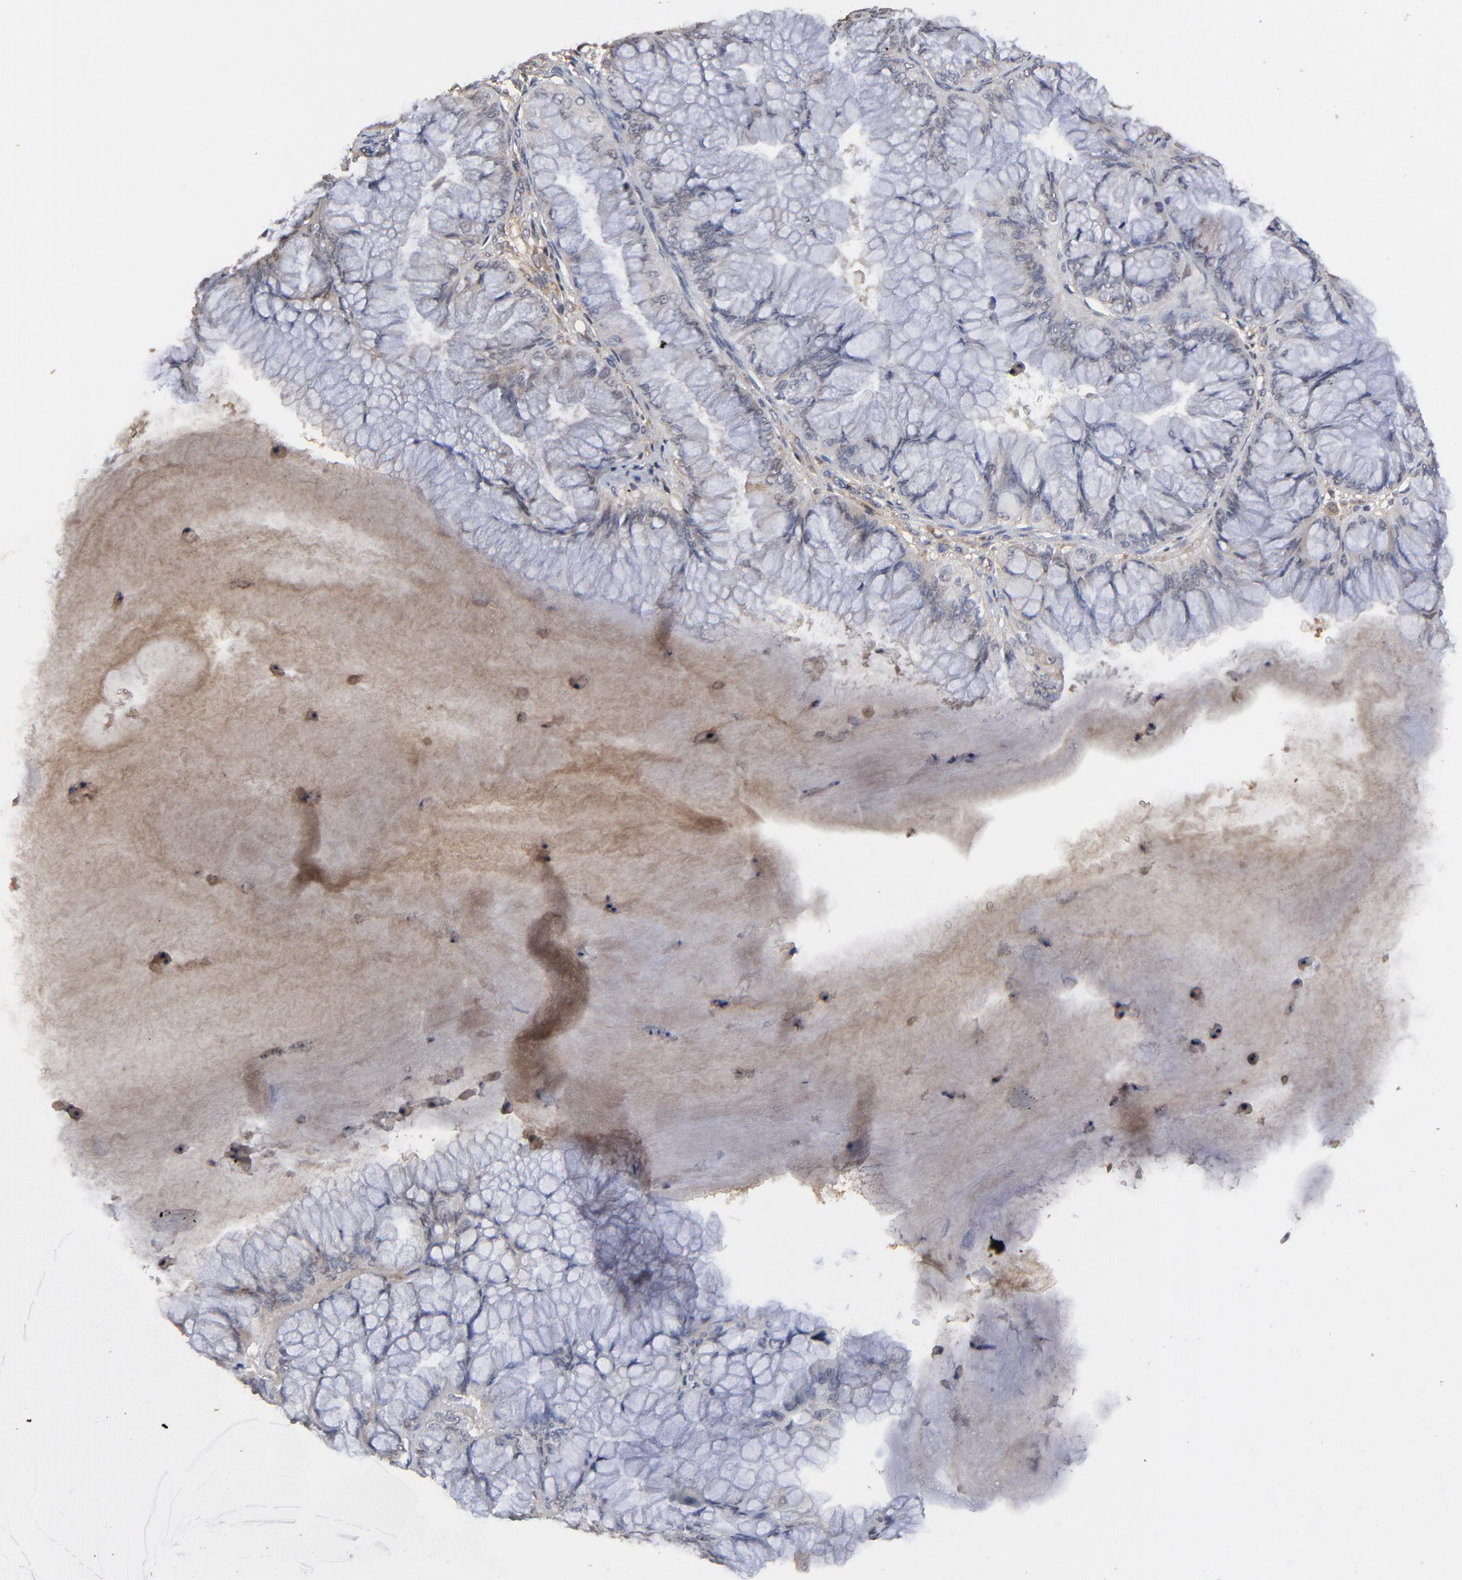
{"staining": {"intensity": "weak", "quantity": "<25%", "location": "cytoplasmic/membranous"}, "tissue": "ovarian cancer", "cell_type": "Tumor cells", "image_type": "cancer", "snomed": [{"axis": "morphology", "description": "Cystadenocarcinoma, mucinous, NOS"}, {"axis": "topography", "description": "Ovary"}], "caption": "Immunohistochemistry (IHC) micrograph of human mucinous cystadenocarcinoma (ovarian) stained for a protein (brown), which displays no positivity in tumor cells.", "gene": "VPREB3", "patient": {"sex": "female", "age": 63}}